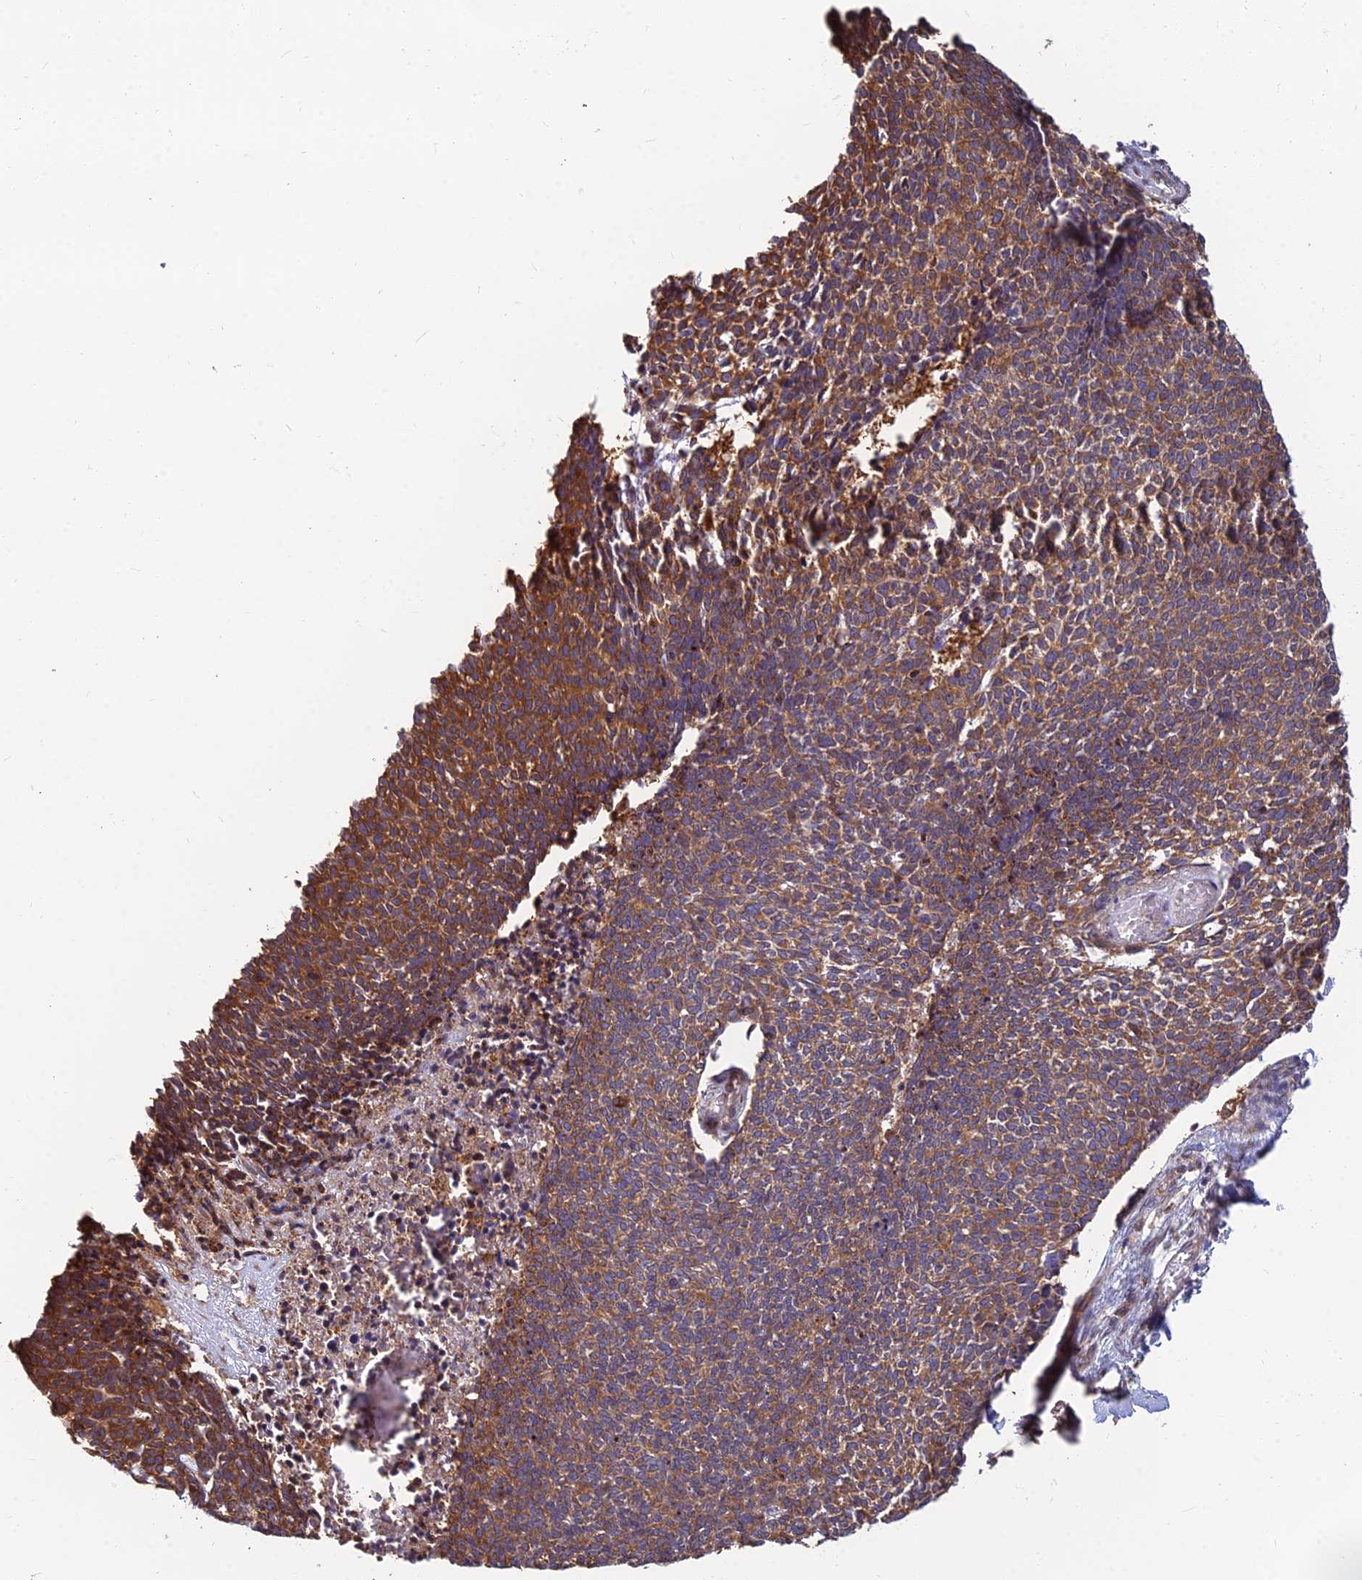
{"staining": {"intensity": "moderate", "quantity": ">75%", "location": "cytoplasmic/membranous"}, "tissue": "skin cancer", "cell_type": "Tumor cells", "image_type": "cancer", "snomed": [{"axis": "morphology", "description": "Basal cell carcinoma"}, {"axis": "topography", "description": "Skin"}], "caption": "Skin cancer (basal cell carcinoma) was stained to show a protein in brown. There is medium levels of moderate cytoplasmic/membranous staining in approximately >75% of tumor cells.", "gene": "CCT6B", "patient": {"sex": "female", "age": 84}}